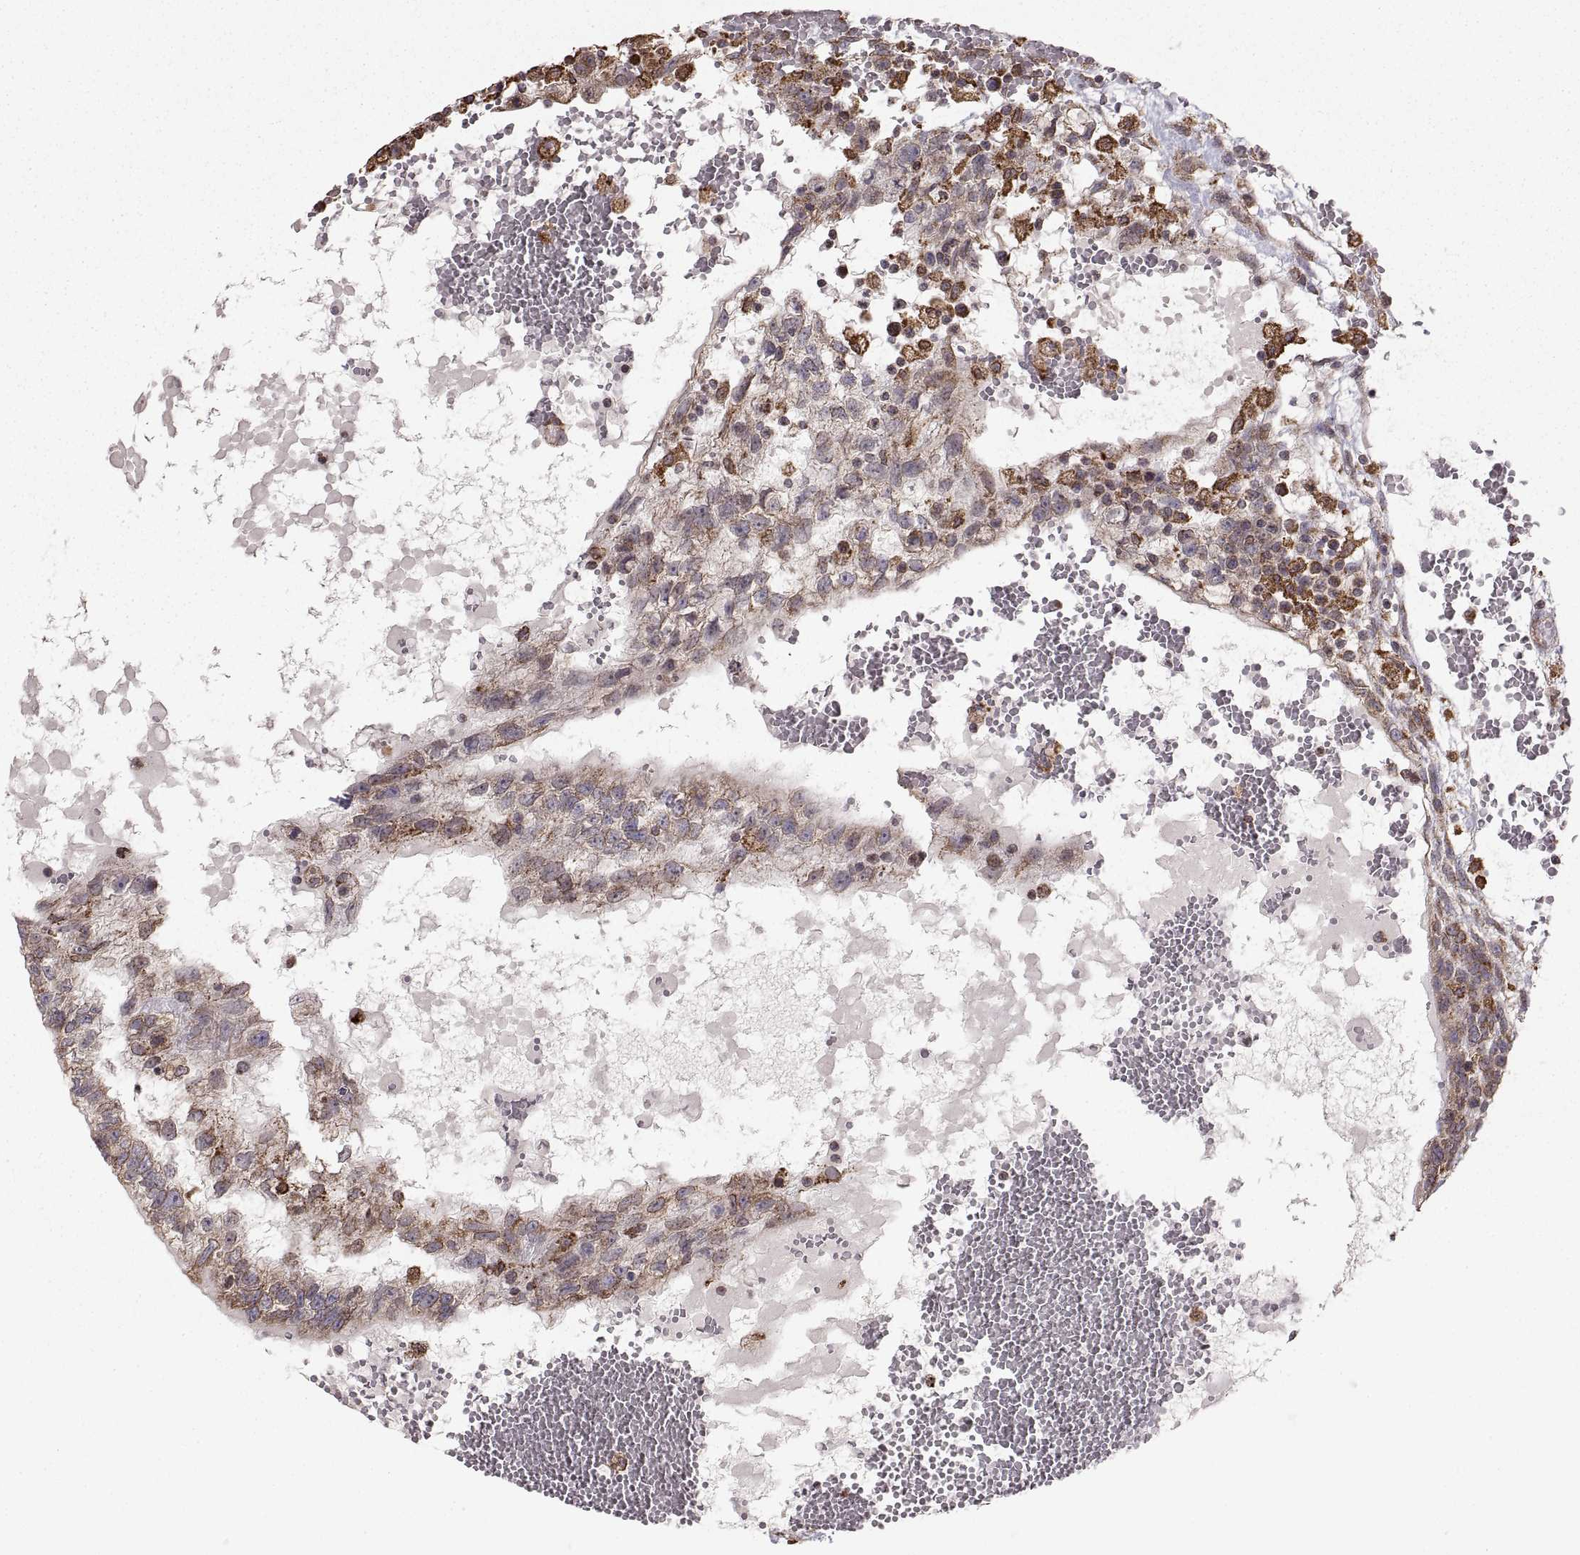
{"staining": {"intensity": "moderate", "quantity": "<25%", "location": "cytoplasmic/membranous"}, "tissue": "testis cancer", "cell_type": "Tumor cells", "image_type": "cancer", "snomed": [{"axis": "morphology", "description": "Normal tissue, NOS"}, {"axis": "morphology", "description": "Carcinoma, Embryonal, NOS"}, {"axis": "topography", "description": "Testis"}, {"axis": "topography", "description": "Epididymis"}], "caption": "This photomicrograph shows testis embryonal carcinoma stained with immunohistochemistry to label a protein in brown. The cytoplasmic/membranous of tumor cells show moderate positivity for the protein. Nuclei are counter-stained blue.", "gene": "PDIA3", "patient": {"sex": "male", "age": 32}}